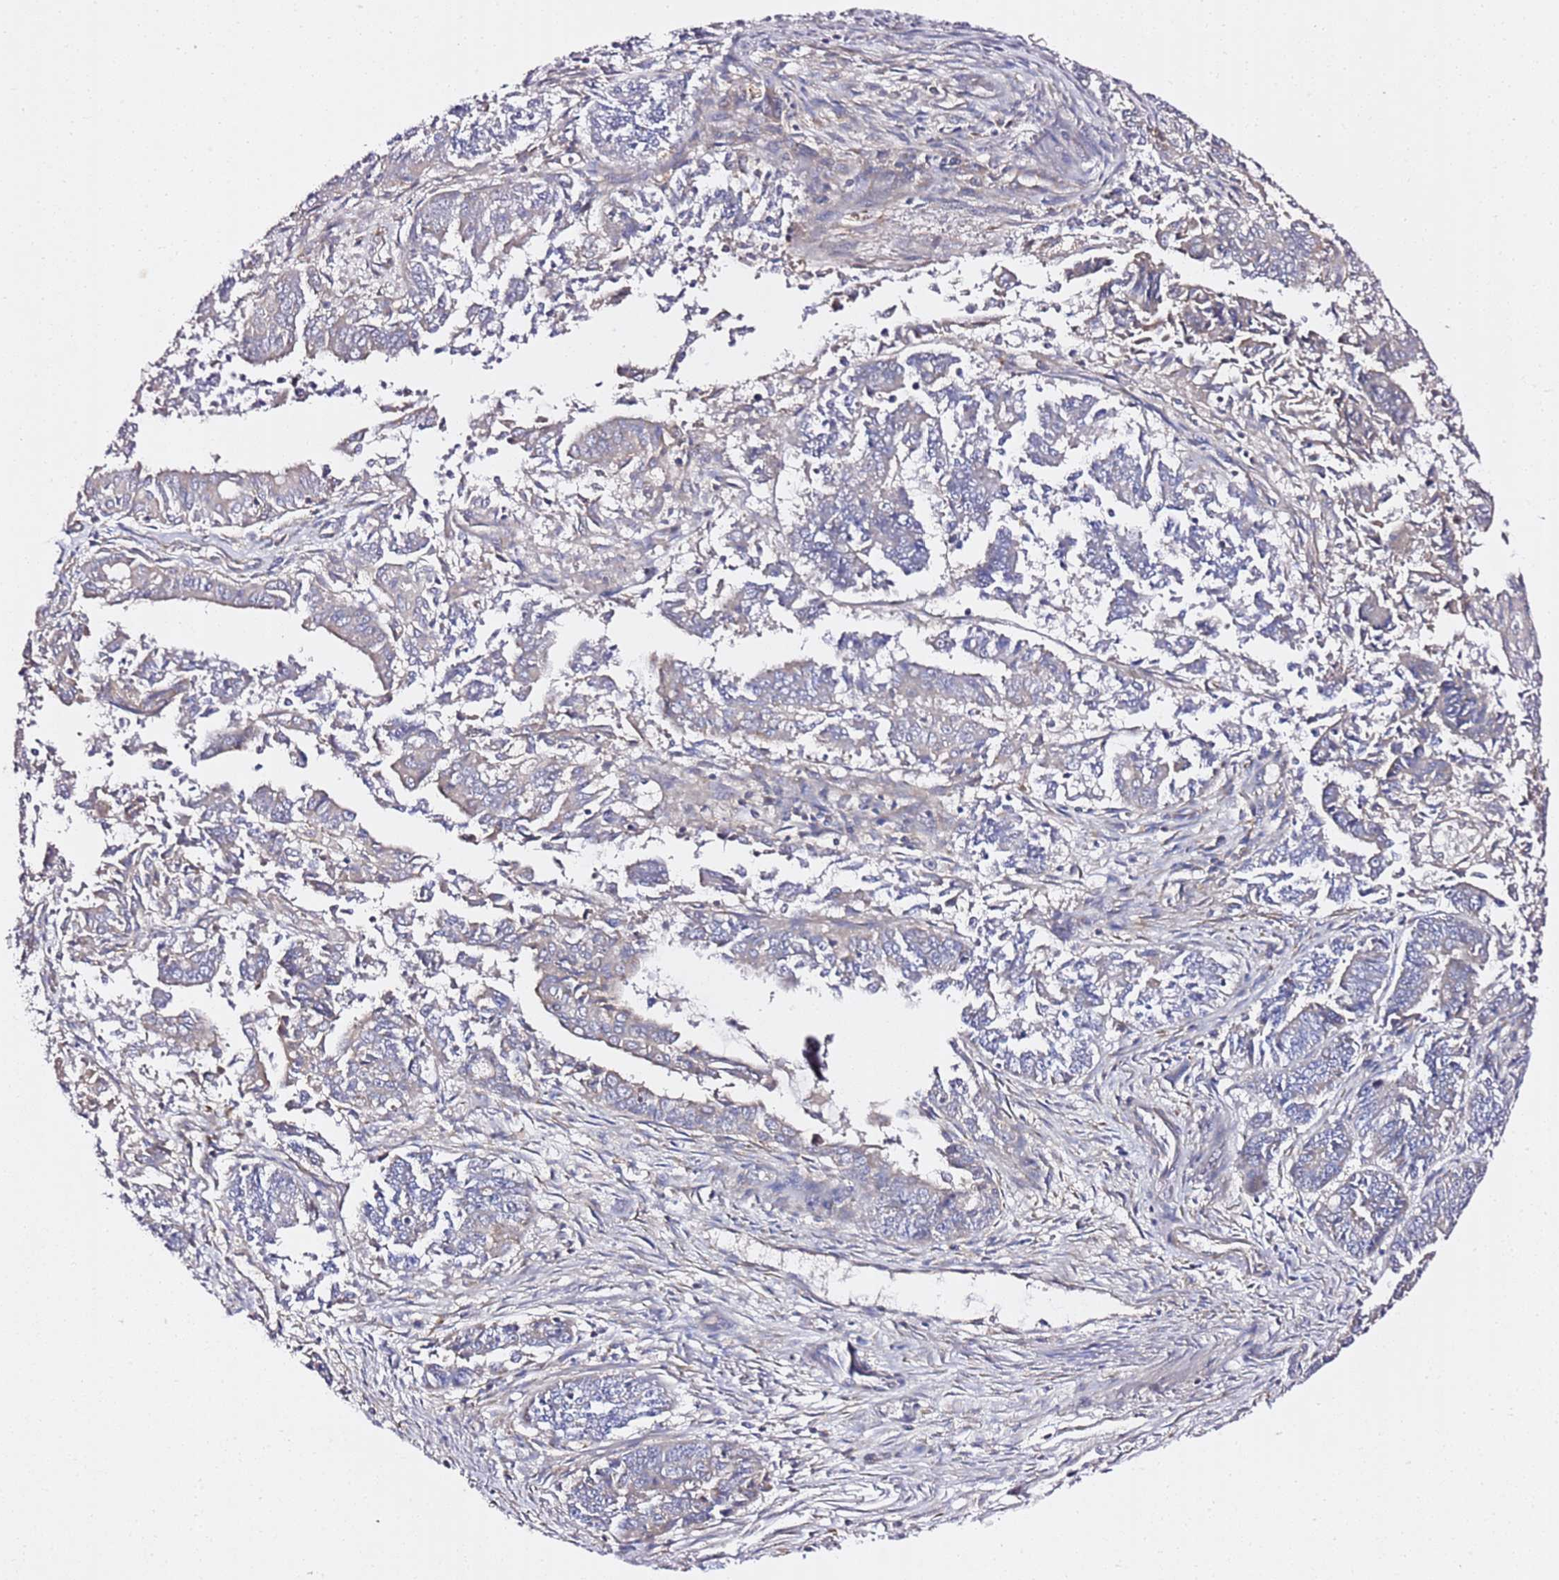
{"staining": {"intensity": "weak", "quantity": "25%-75%", "location": "cytoplasmic/membranous"}, "tissue": "endometrial cancer", "cell_type": "Tumor cells", "image_type": "cancer", "snomed": [{"axis": "morphology", "description": "Adenocarcinoma, NOS"}, {"axis": "topography", "description": "Endometrium"}], "caption": "Immunohistochemical staining of human endometrial cancer (adenocarcinoma) displays low levels of weak cytoplasmic/membranous staining in approximately 25%-75% of tumor cells.", "gene": "C19orf12", "patient": {"sex": "female", "age": 73}}